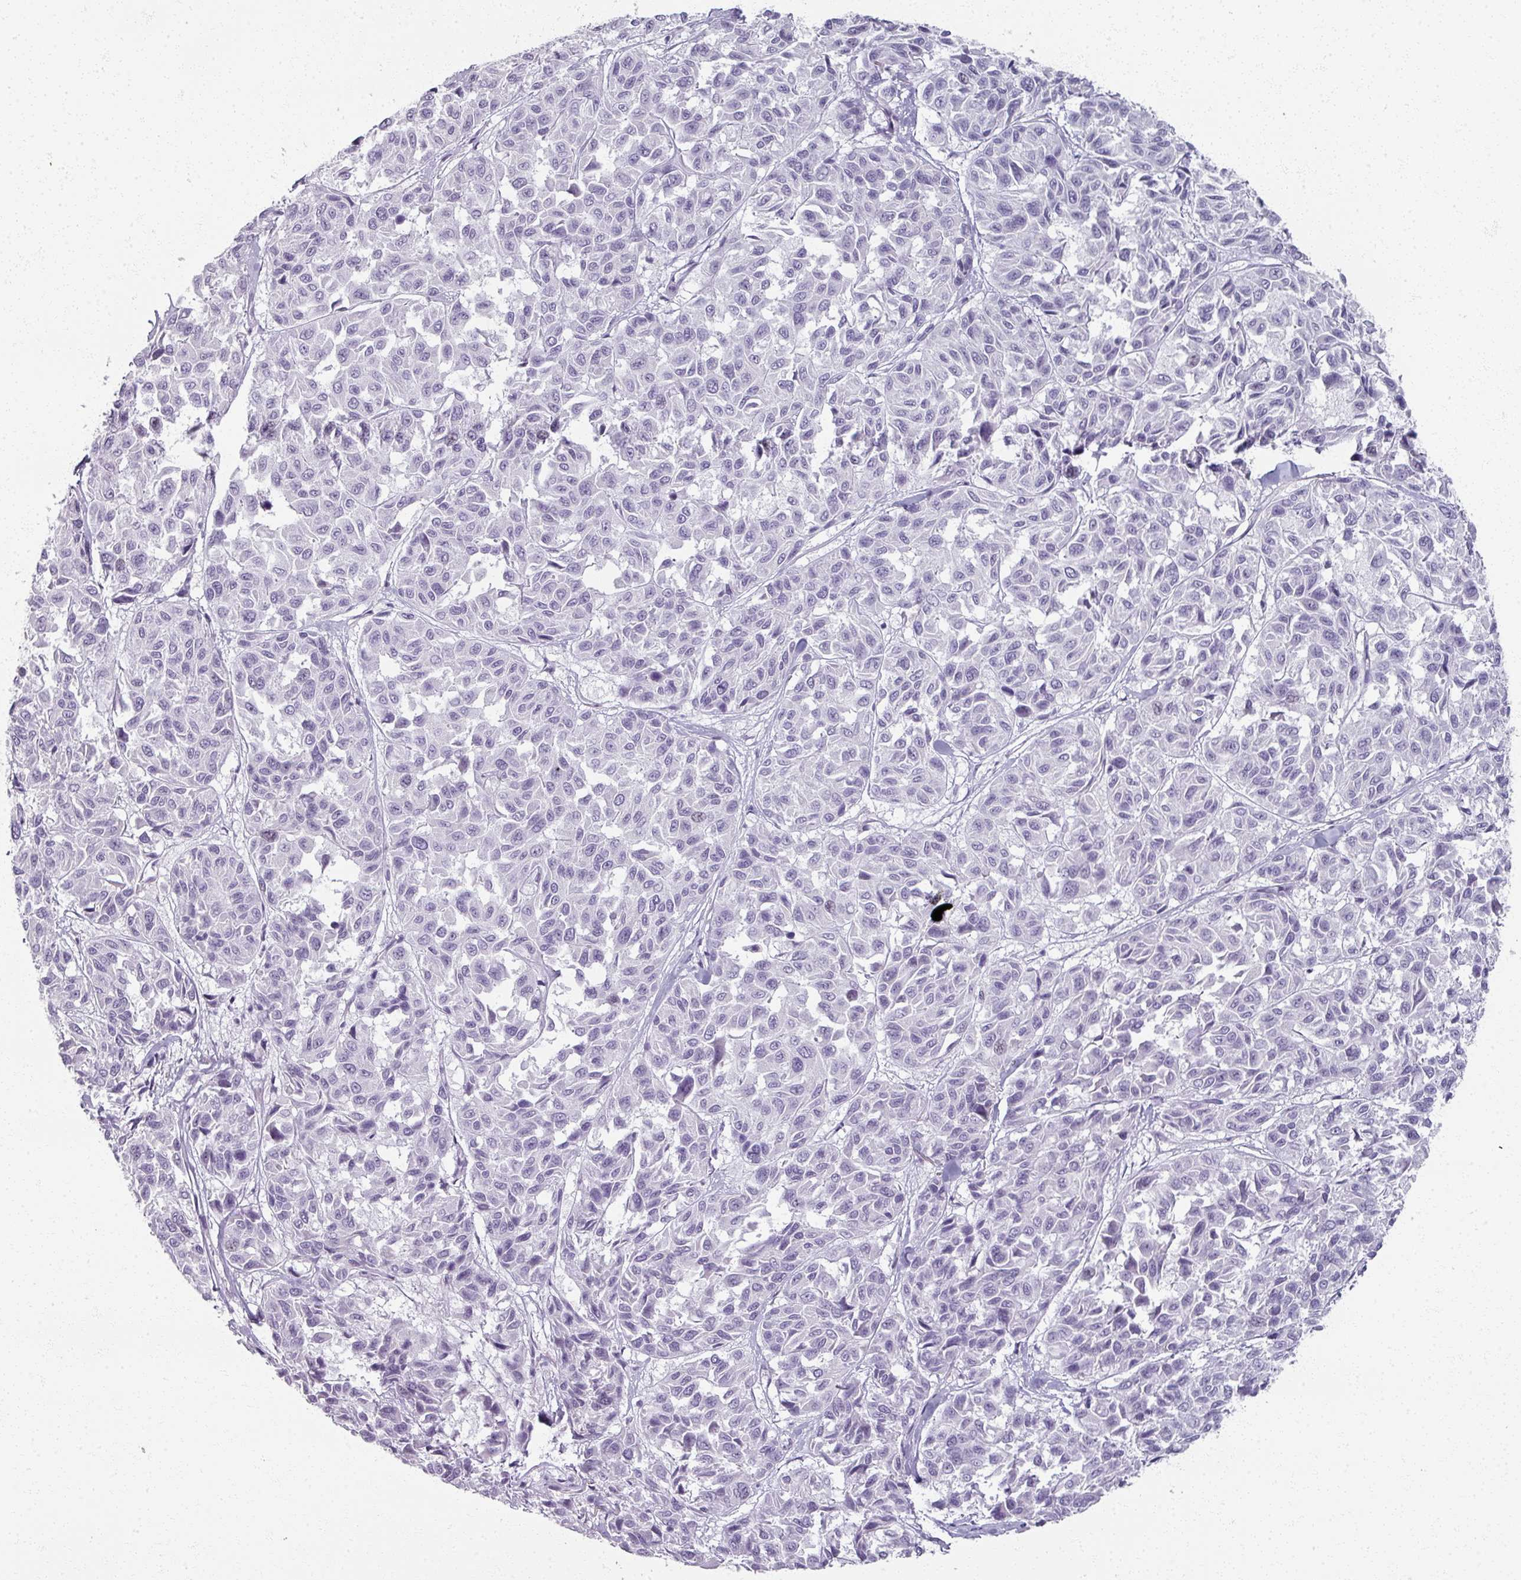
{"staining": {"intensity": "negative", "quantity": "none", "location": "none"}, "tissue": "melanoma", "cell_type": "Tumor cells", "image_type": "cancer", "snomed": [{"axis": "morphology", "description": "Malignant melanoma, NOS"}, {"axis": "topography", "description": "Skin"}], "caption": "Photomicrograph shows no protein positivity in tumor cells of melanoma tissue.", "gene": "RFPL2", "patient": {"sex": "female", "age": 66}}